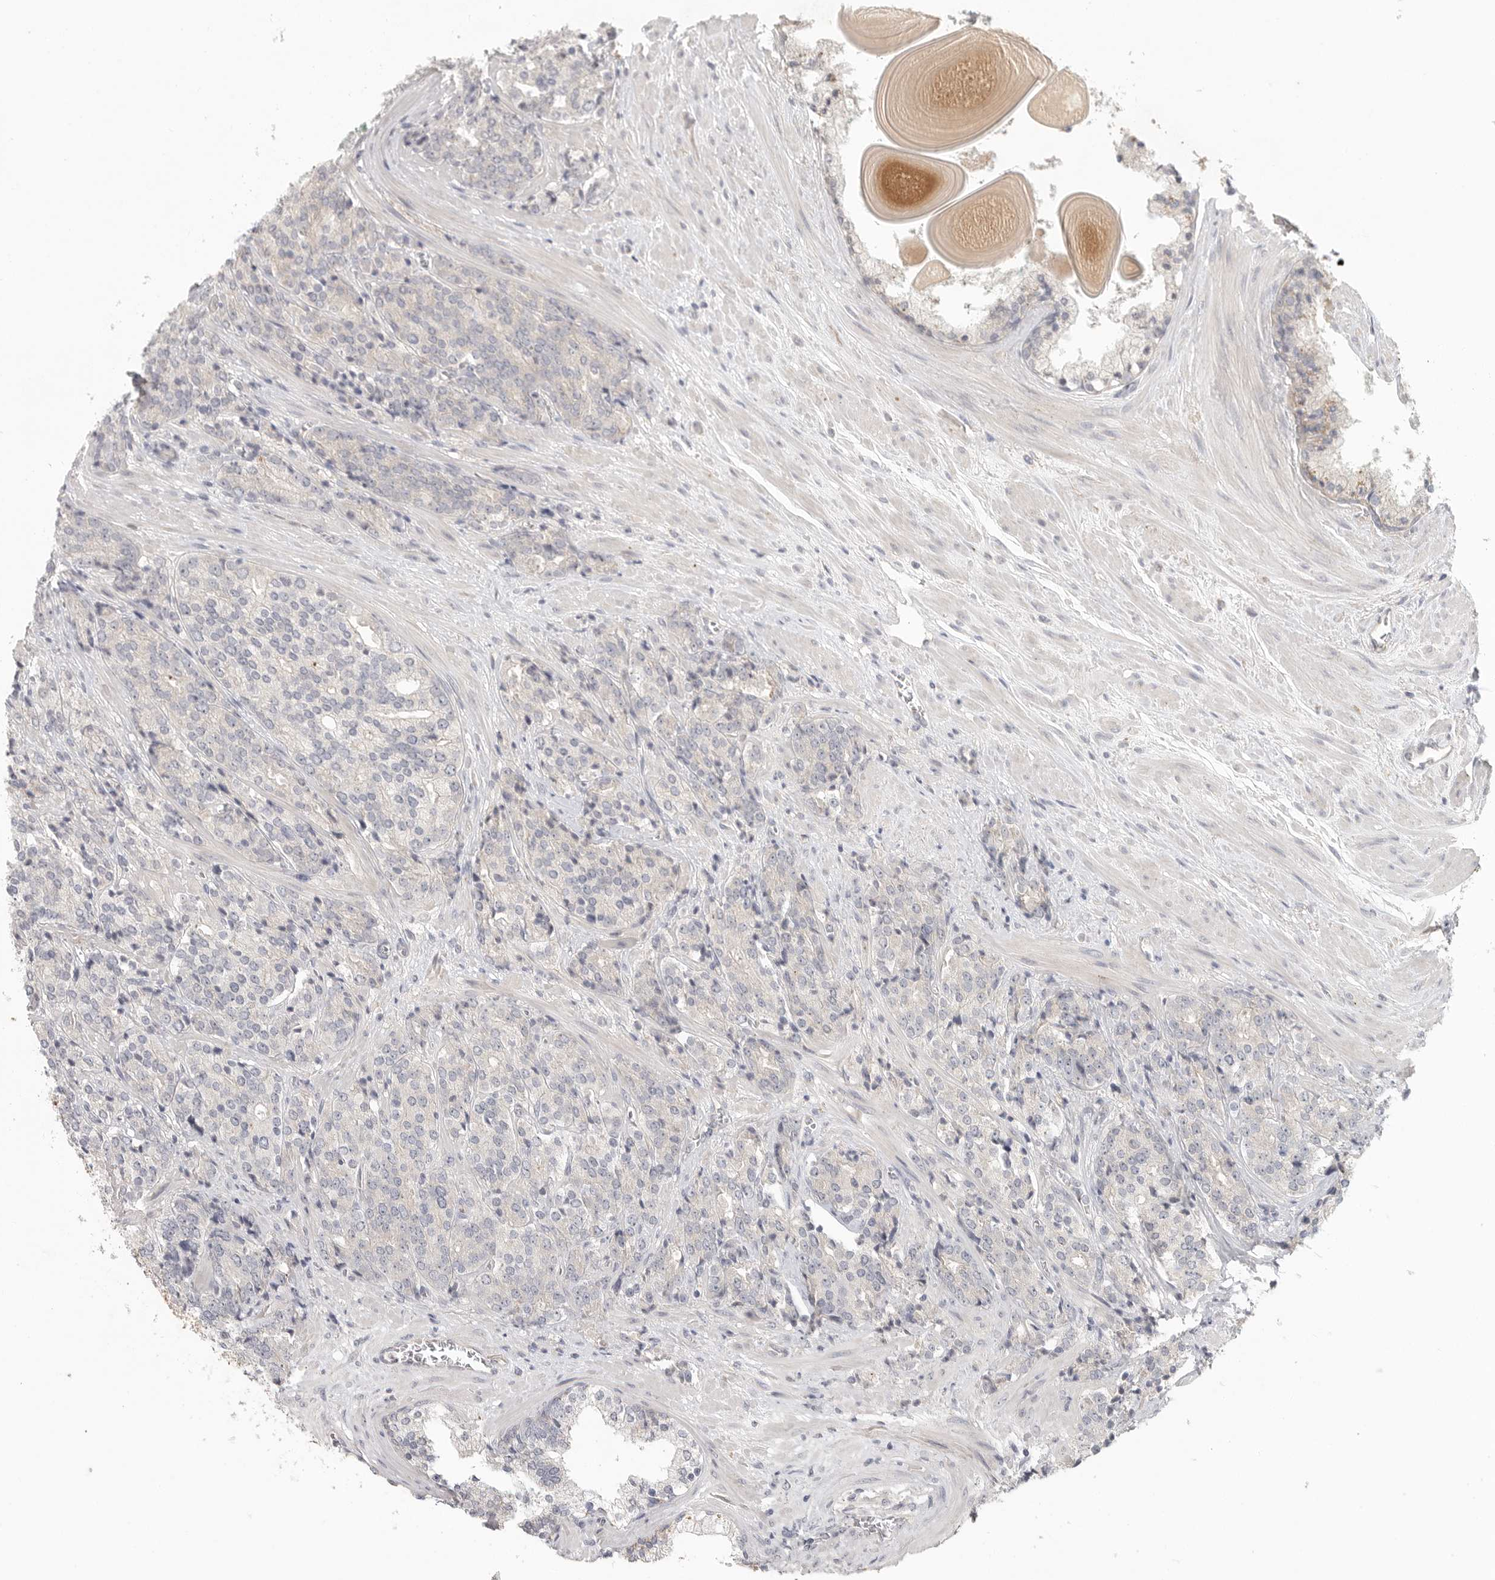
{"staining": {"intensity": "negative", "quantity": "none", "location": "none"}, "tissue": "prostate cancer", "cell_type": "Tumor cells", "image_type": "cancer", "snomed": [{"axis": "morphology", "description": "Adenocarcinoma, High grade"}, {"axis": "topography", "description": "Prostate"}], "caption": "IHC photomicrograph of prostate cancer stained for a protein (brown), which reveals no expression in tumor cells.", "gene": "HDAC6", "patient": {"sex": "male", "age": 71}}